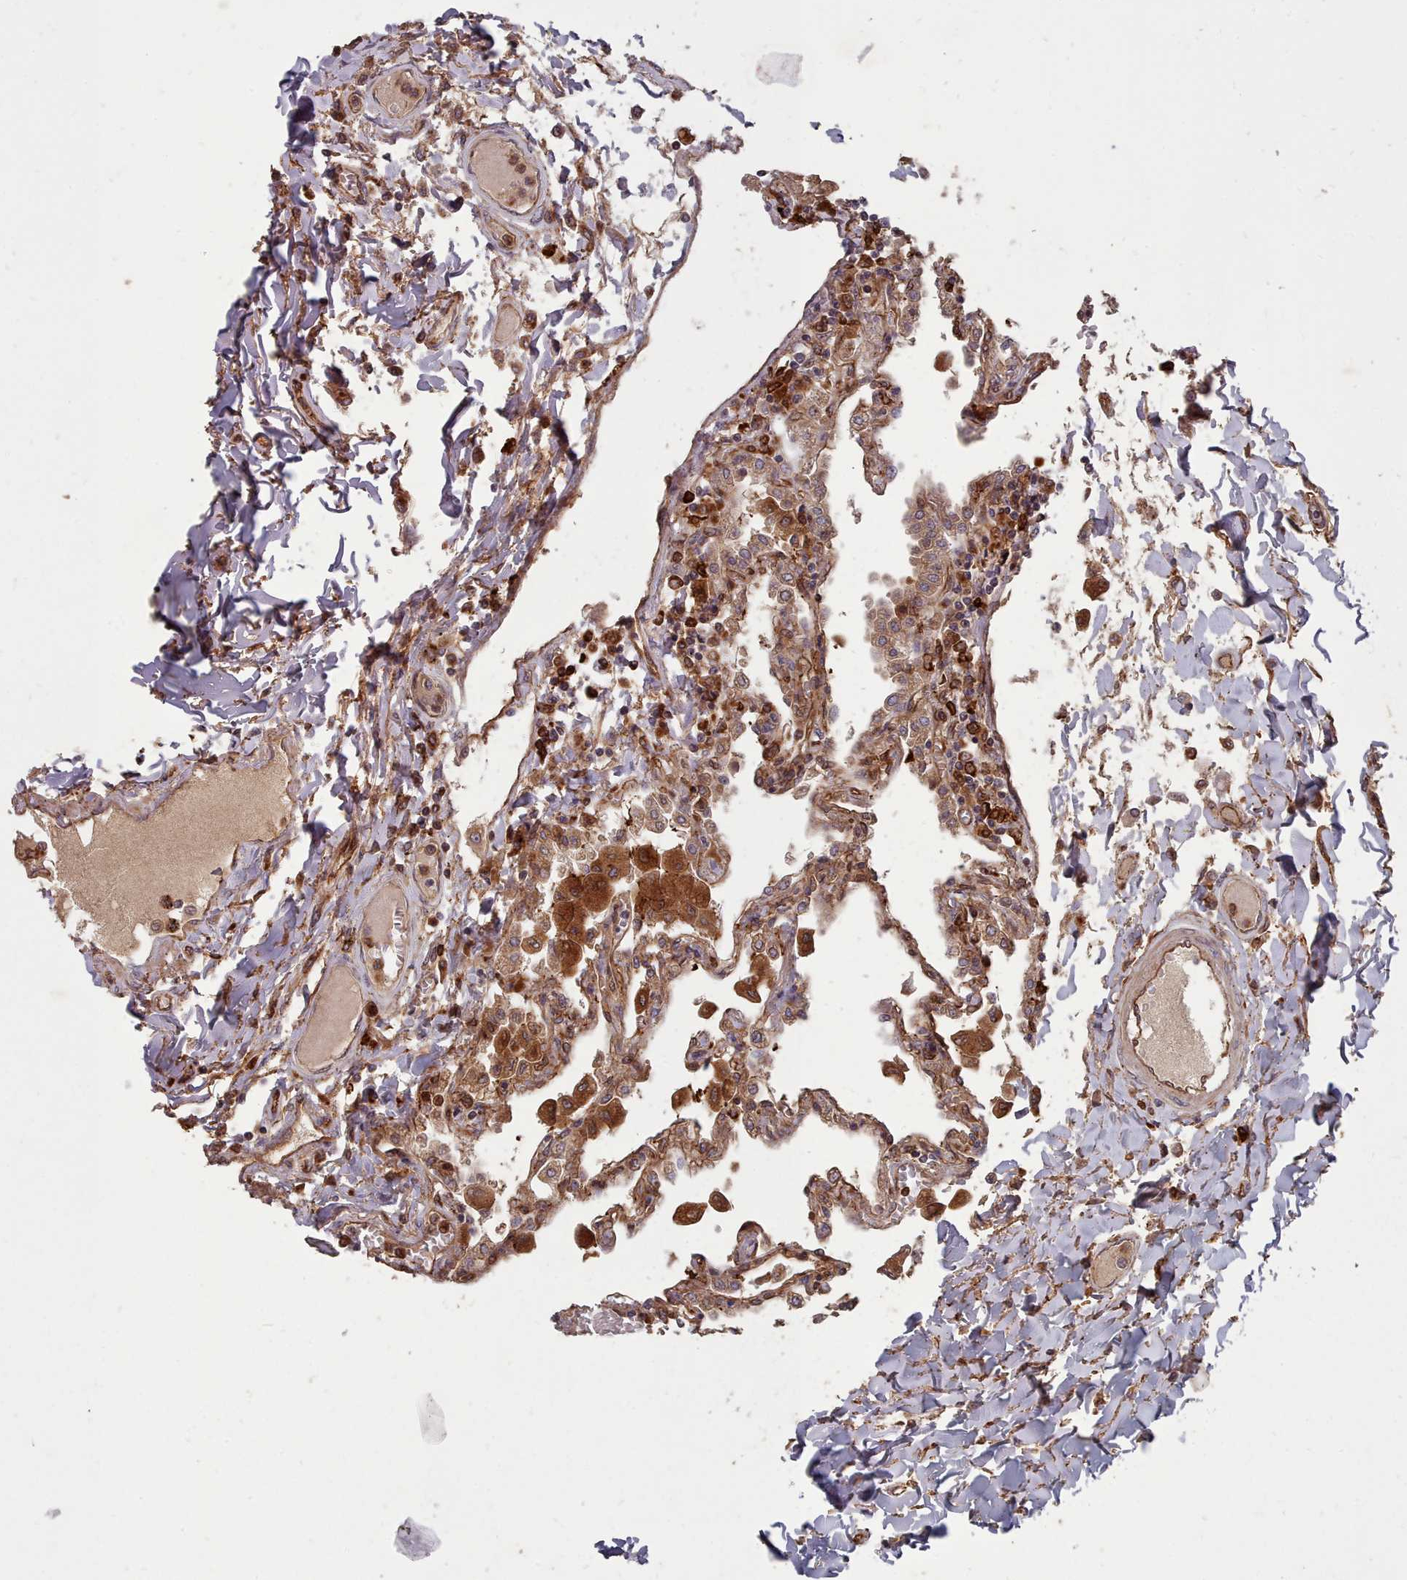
{"staining": {"intensity": "moderate", "quantity": ">75%", "location": "cytoplasmic/membranous"}, "tissue": "lung", "cell_type": "Alveolar cells", "image_type": "normal", "snomed": [{"axis": "morphology", "description": "Normal tissue, NOS"}, {"axis": "topography", "description": "Bronchus"}, {"axis": "topography", "description": "Lung"}], "caption": "A micrograph of human lung stained for a protein exhibits moderate cytoplasmic/membranous brown staining in alveolar cells. Using DAB (brown) and hematoxylin (blue) stains, captured at high magnification using brightfield microscopy.", "gene": "THSD7B", "patient": {"sex": "female", "age": 49}}